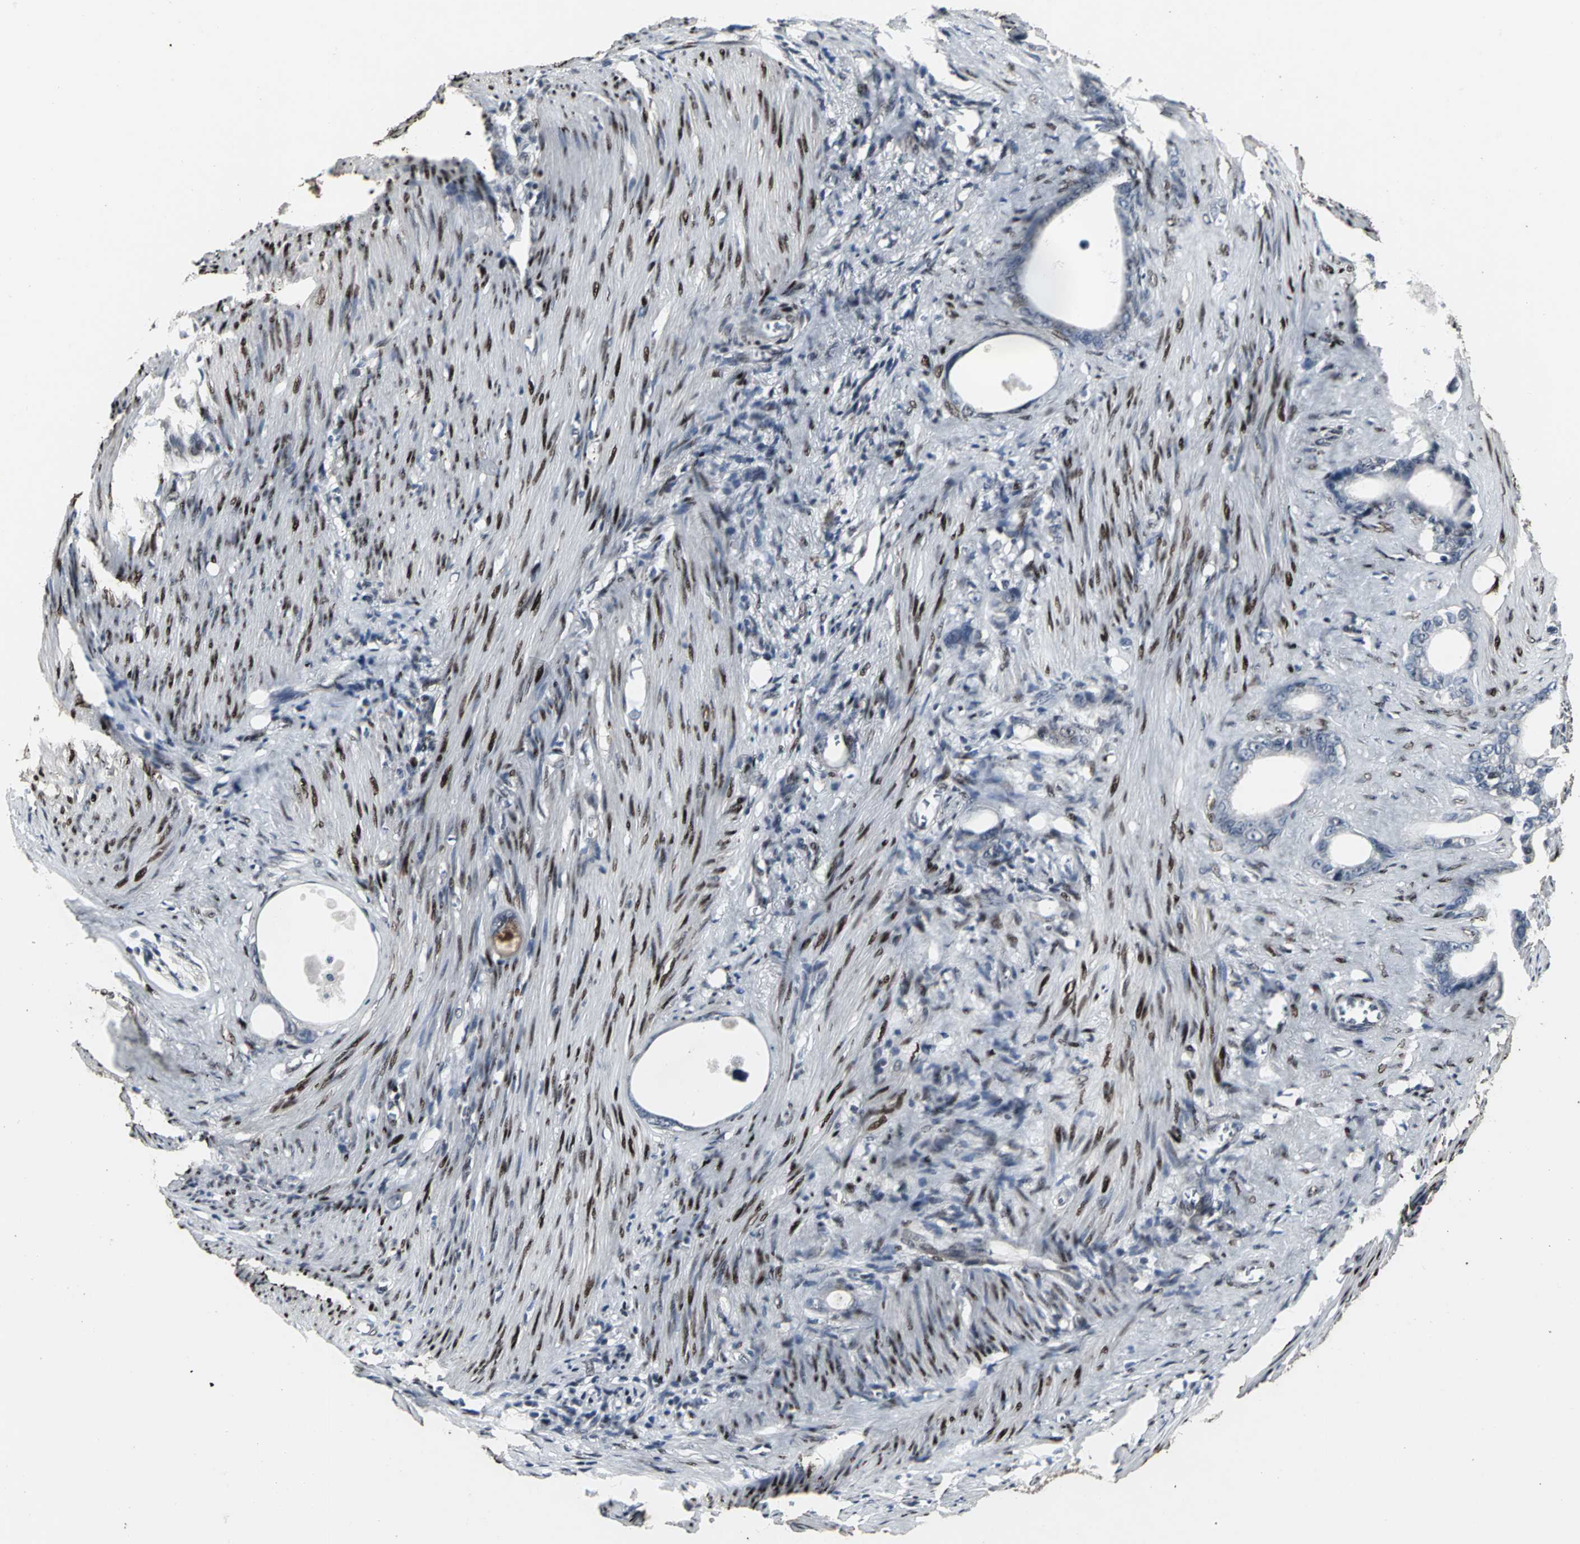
{"staining": {"intensity": "weak", "quantity": "<25%", "location": "nuclear"}, "tissue": "stomach cancer", "cell_type": "Tumor cells", "image_type": "cancer", "snomed": [{"axis": "morphology", "description": "Adenocarcinoma, NOS"}, {"axis": "topography", "description": "Stomach"}], "caption": "A high-resolution image shows immunohistochemistry (IHC) staining of stomach cancer, which reveals no significant positivity in tumor cells.", "gene": "SRF", "patient": {"sex": "female", "age": 75}}